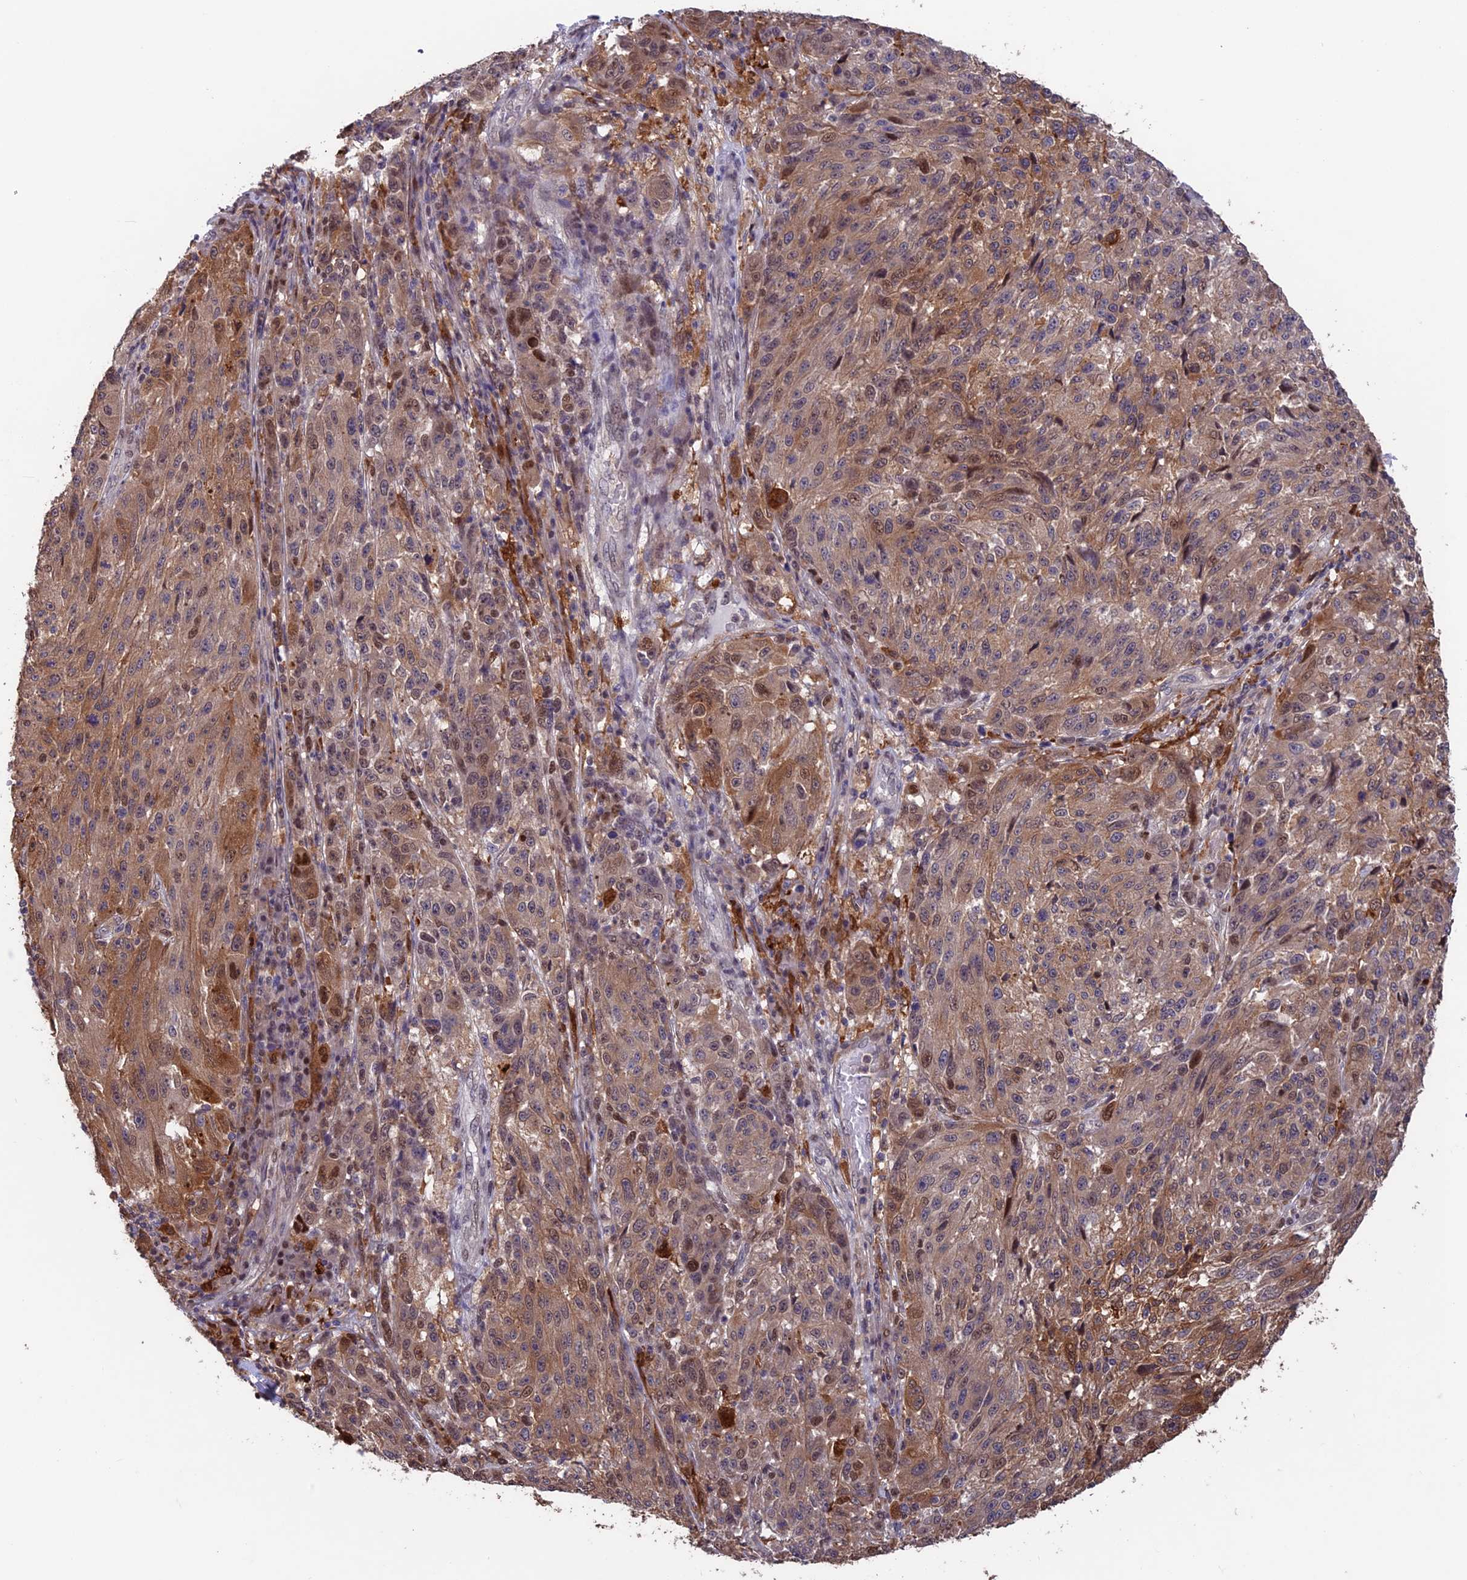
{"staining": {"intensity": "moderate", "quantity": ">75%", "location": "cytoplasmic/membranous"}, "tissue": "melanoma", "cell_type": "Tumor cells", "image_type": "cancer", "snomed": [{"axis": "morphology", "description": "Malignant melanoma, NOS"}, {"axis": "topography", "description": "Skin"}], "caption": "Malignant melanoma tissue demonstrates moderate cytoplasmic/membranous positivity in about >75% of tumor cells", "gene": "MAST2", "patient": {"sex": "male", "age": 53}}